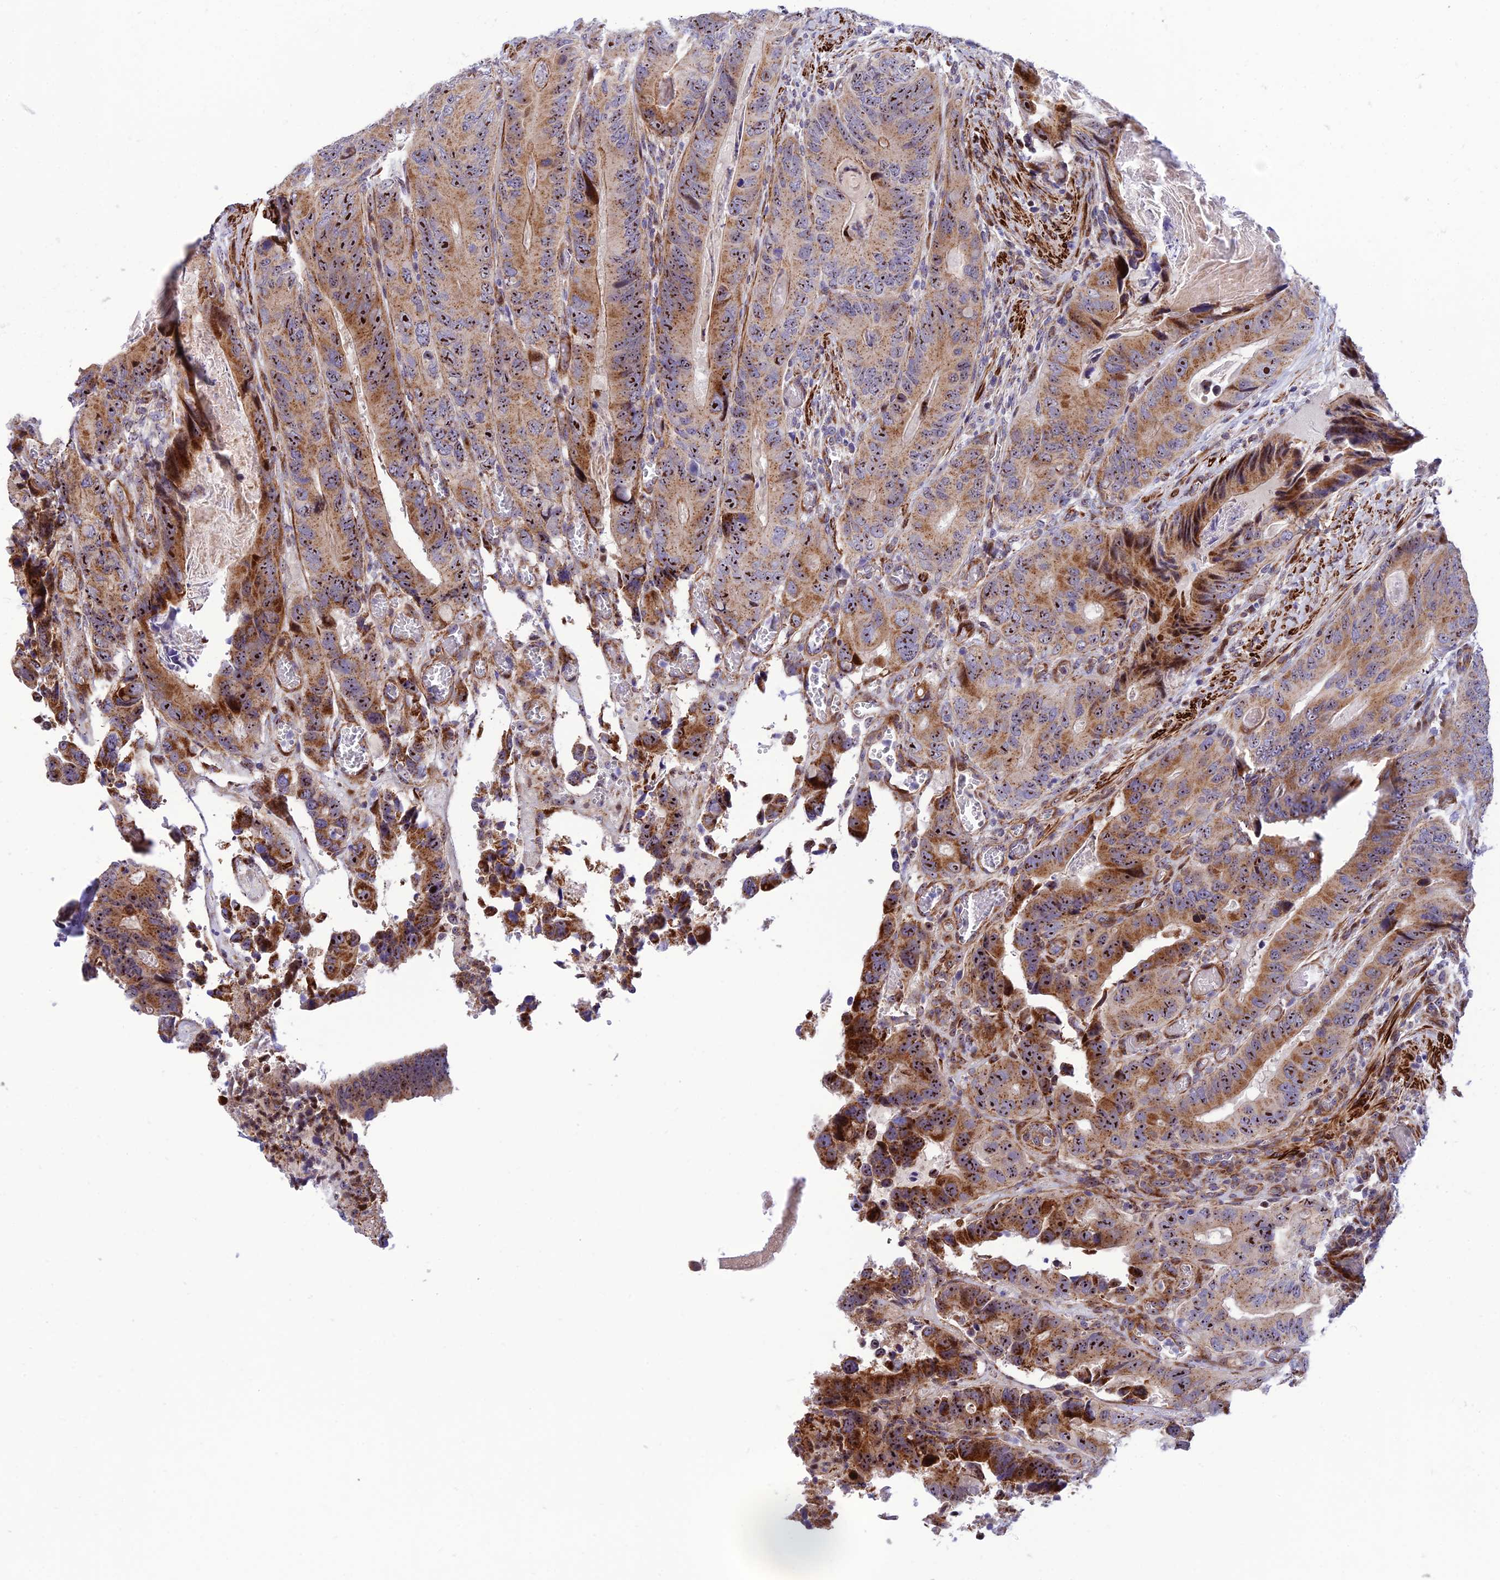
{"staining": {"intensity": "strong", "quantity": "25%-75%", "location": "cytoplasmic/membranous,nuclear"}, "tissue": "colorectal cancer", "cell_type": "Tumor cells", "image_type": "cancer", "snomed": [{"axis": "morphology", "description": "Adenocarcinoma, NOS"}, {"axis": "topography", "description": "Colon"}], "caption": "Colorectal cancer stained with DAB immunohistochemistry exhibits high levels of strong cytoplasmic/membranous and nuclear staining in approximately 25%-75% of tumor cells.", "gene": "KBTBD7", "patient": {"sex": "male", "age": 84}}